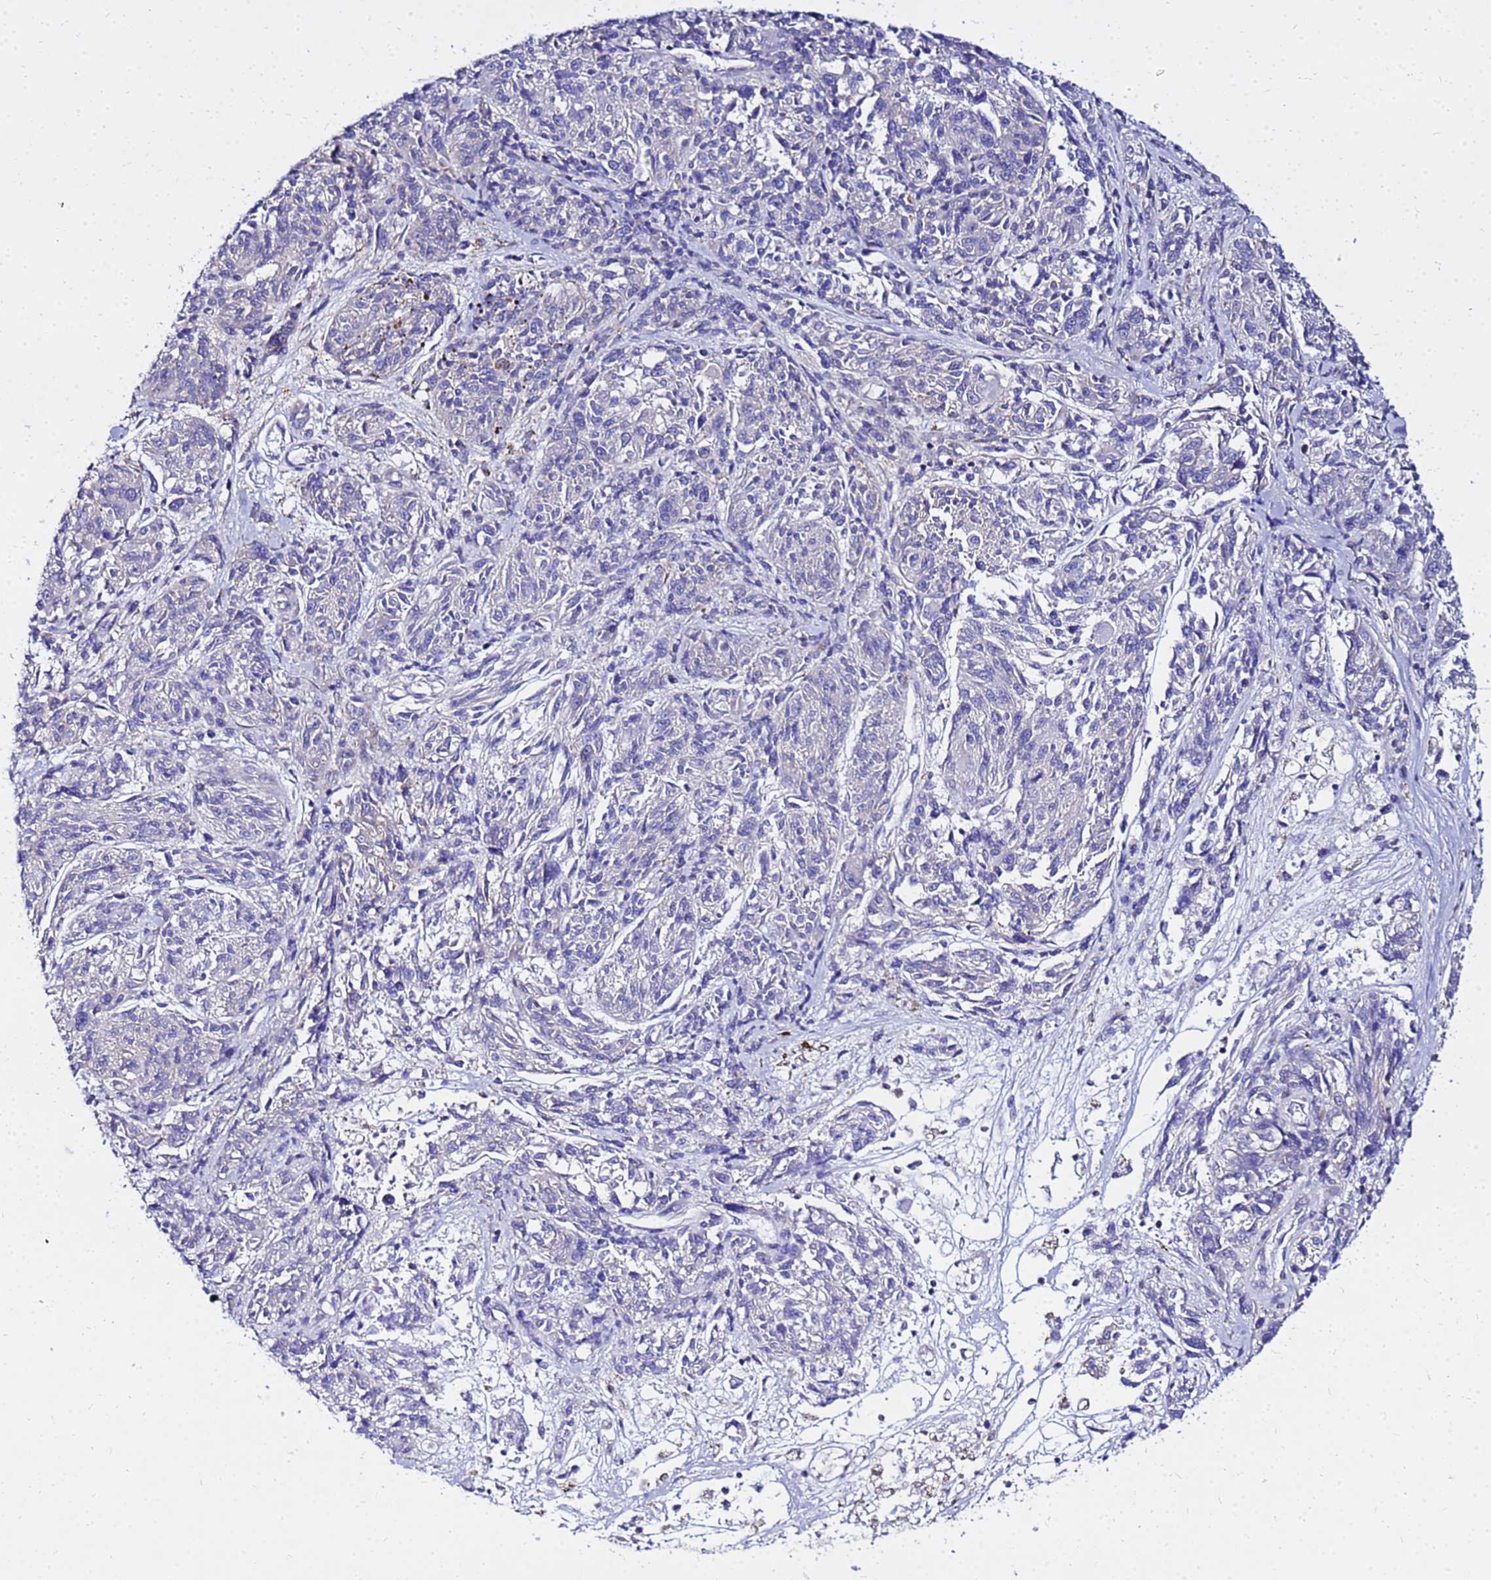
{"staining": {"intensity": "negative", "quantity": "none", "location": "none"}, "tissue": "melanoma", "cell_type": "Tumor cells", "image_type": "cancer", "snomed": [{"axis": "morphology", "description": "Malignant melanoma, NOS"}, {"axis": "topography", "description": "Skin"}], "caption": "Immunohistochemistry (IHC) of human melanoma demonstrates no expression in tumor cells.", "gene": "HERC5", "patient": {"sex": "male", "age": 53}}